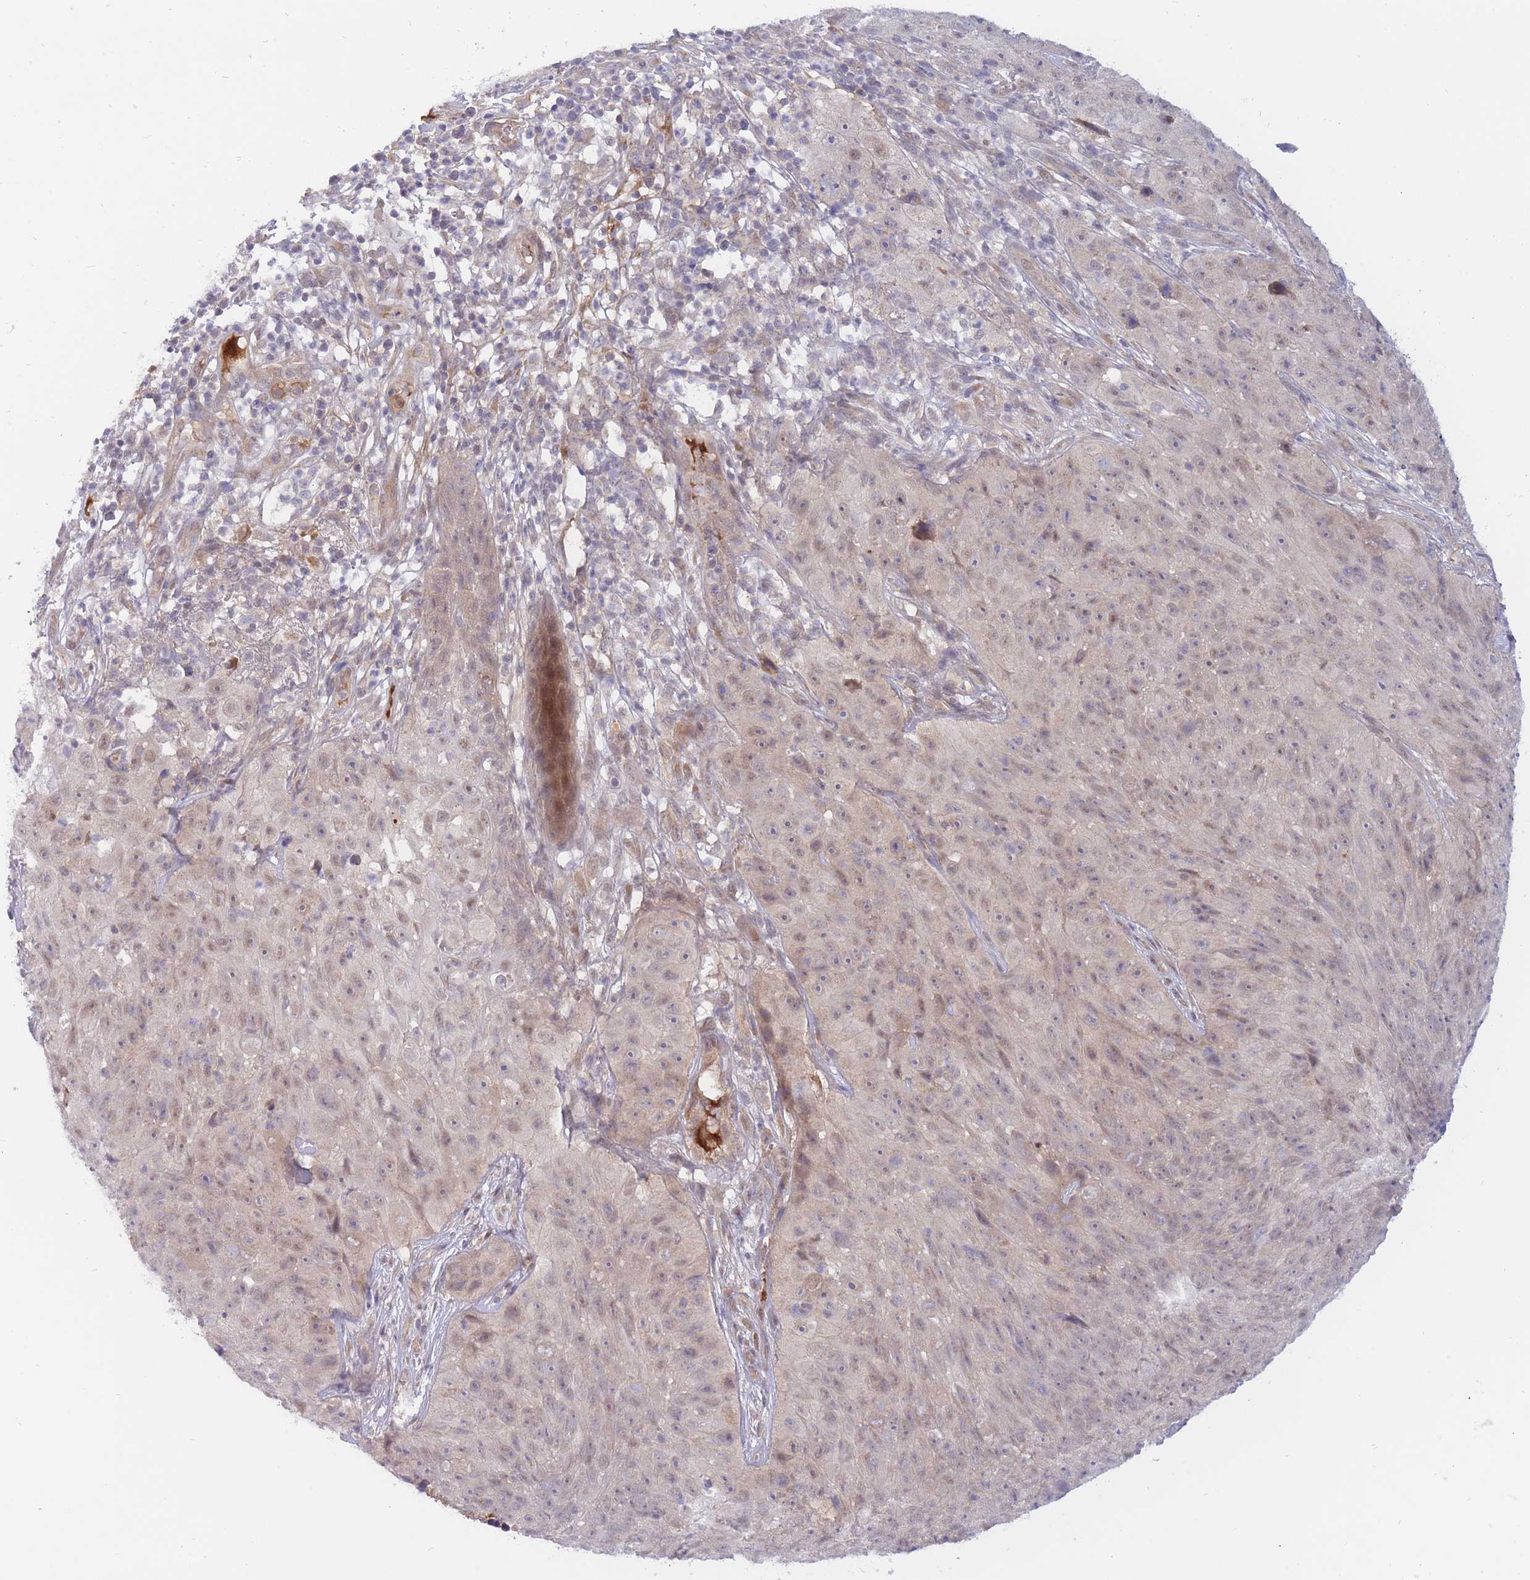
{"staining": {"intensity": "weak", "quantity": "<25%", "location": "nuclear"}, "tissue": "skin cancer", "cell_type": "Tumor cells", "image_type": "cancer", "snomed": [{"axis": "morphology", "description": "Squamous cell carcinoma, NOS"}, {"axis": "topography", "description": "Skin"}], "caption": "This micrograph is of skin cancer stained with IHC to label a protein in brown with the nuclei are counter-stained blue. There is no staining in tumor cells. Brightfield microscopy of IHC stained with DAB (3,3'-diaminobenzidine) (brown) and hematoxylin (blue), captured at high magnification.", "gene": "APOL4", "patient": {"sex": "female", "age": 87}}